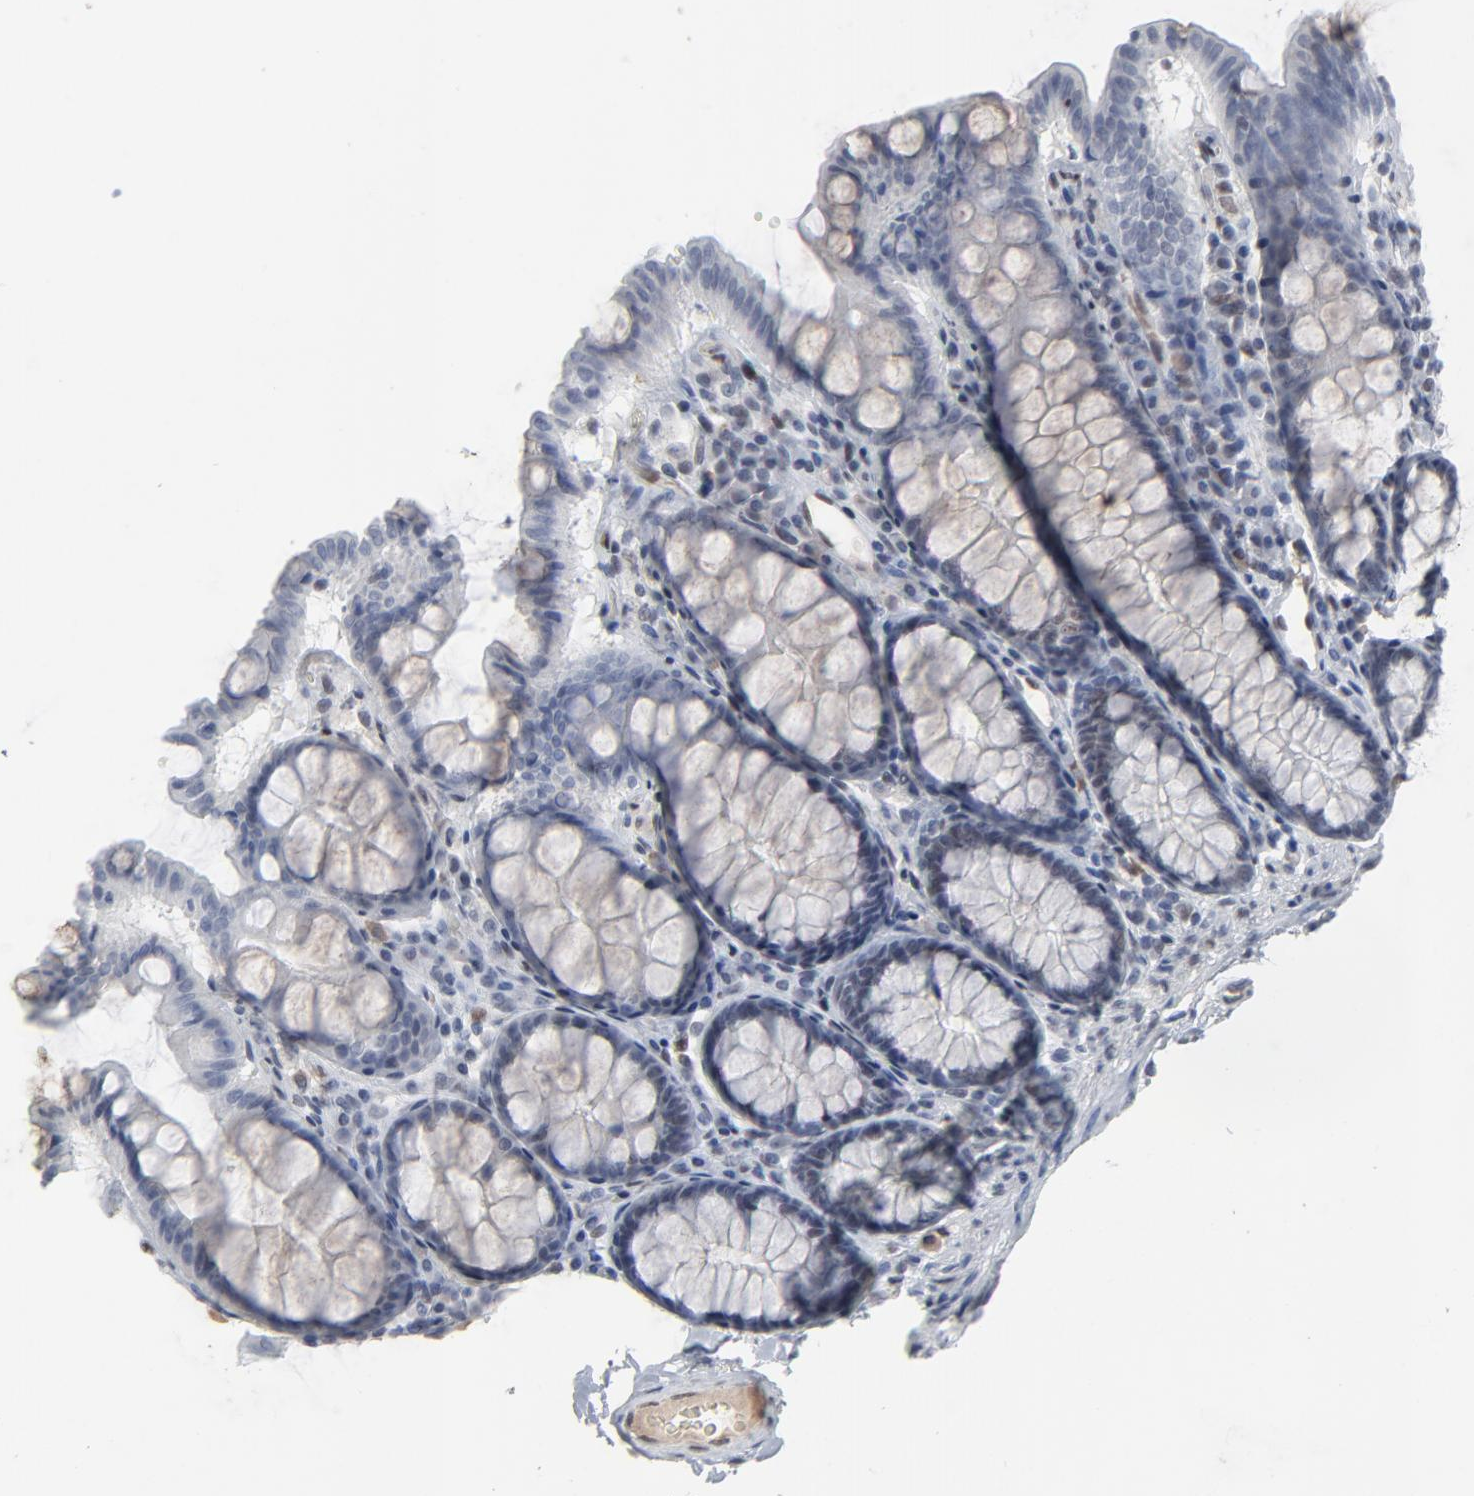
{"staining": {"intensity": "negative", "quantity": "none", "location": "none"}, "tissue": "colon", "cell_type": "Glandular cells", "image_type": "normal", "snomed": [{"axis": "morphology", "description": "Normal tissue, NOS"}, {"axis": "topography", "description": "Colon"}], "caption": "Glandular cells are negative for brown protein staining in normal colon. (DAB (3,3'-diaminobenzidine) immunohistochemistry (IHC), high magnification).", "gene": "ATF7", "patient": {"sex": "female", "age": 61}}